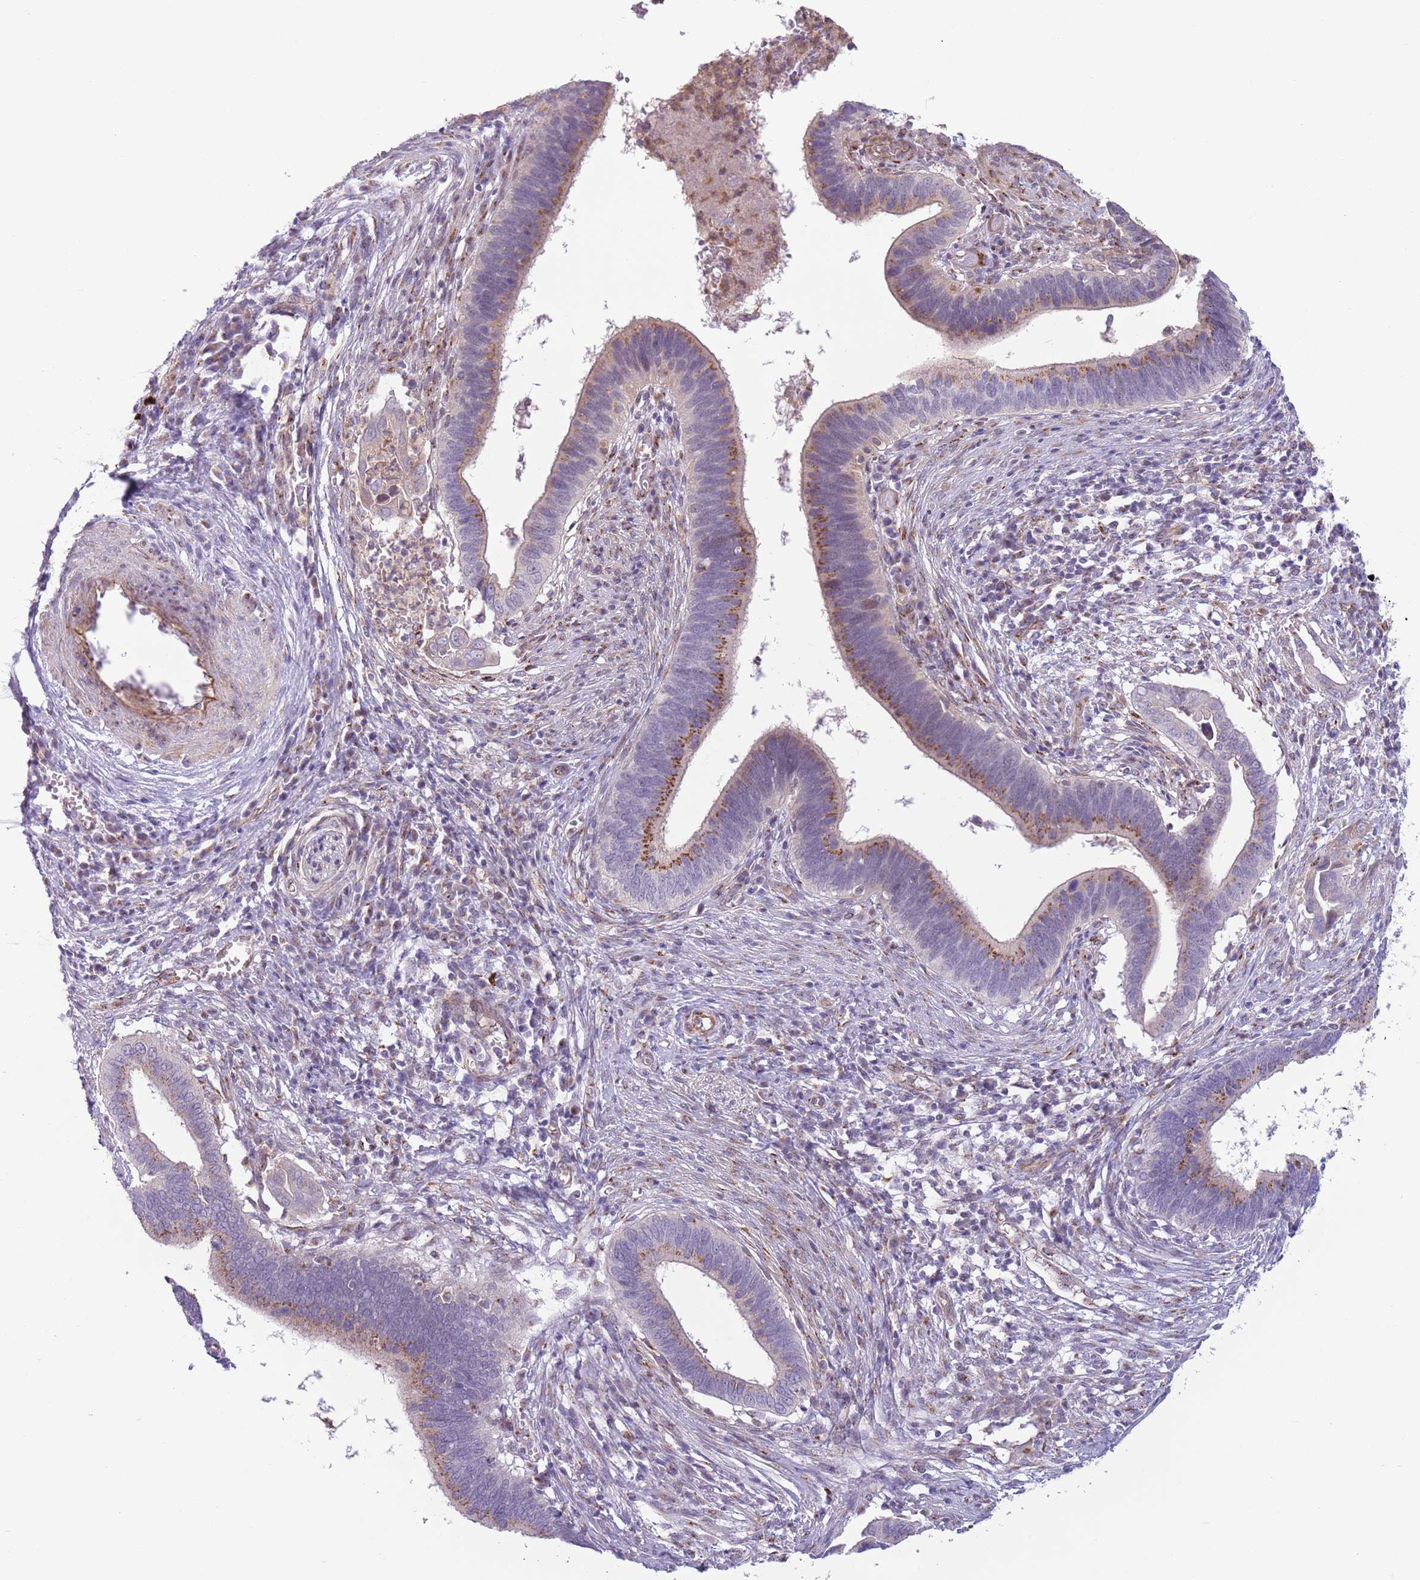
{"staining": {"intensity": "moderate", "quantity": ">75%", "location": "cytoplasmic/membranous"}, "tissue": "cervical cancer", "cell_type": "Tumor cells", "image_type": "cancer", "snomed": [{"axis": "morphology", "description": "Adenocarcinoma, NOS"}, {"axis": "topography", "description": "Cervix"}], "caption": "Tumor cells exhibit medium levels of moderate cytoplasmic/membranous staining in about >75% of cells in cervical cancer.", "gene": "C20orf96", "patient": {"sex": "female", "age": 42}}